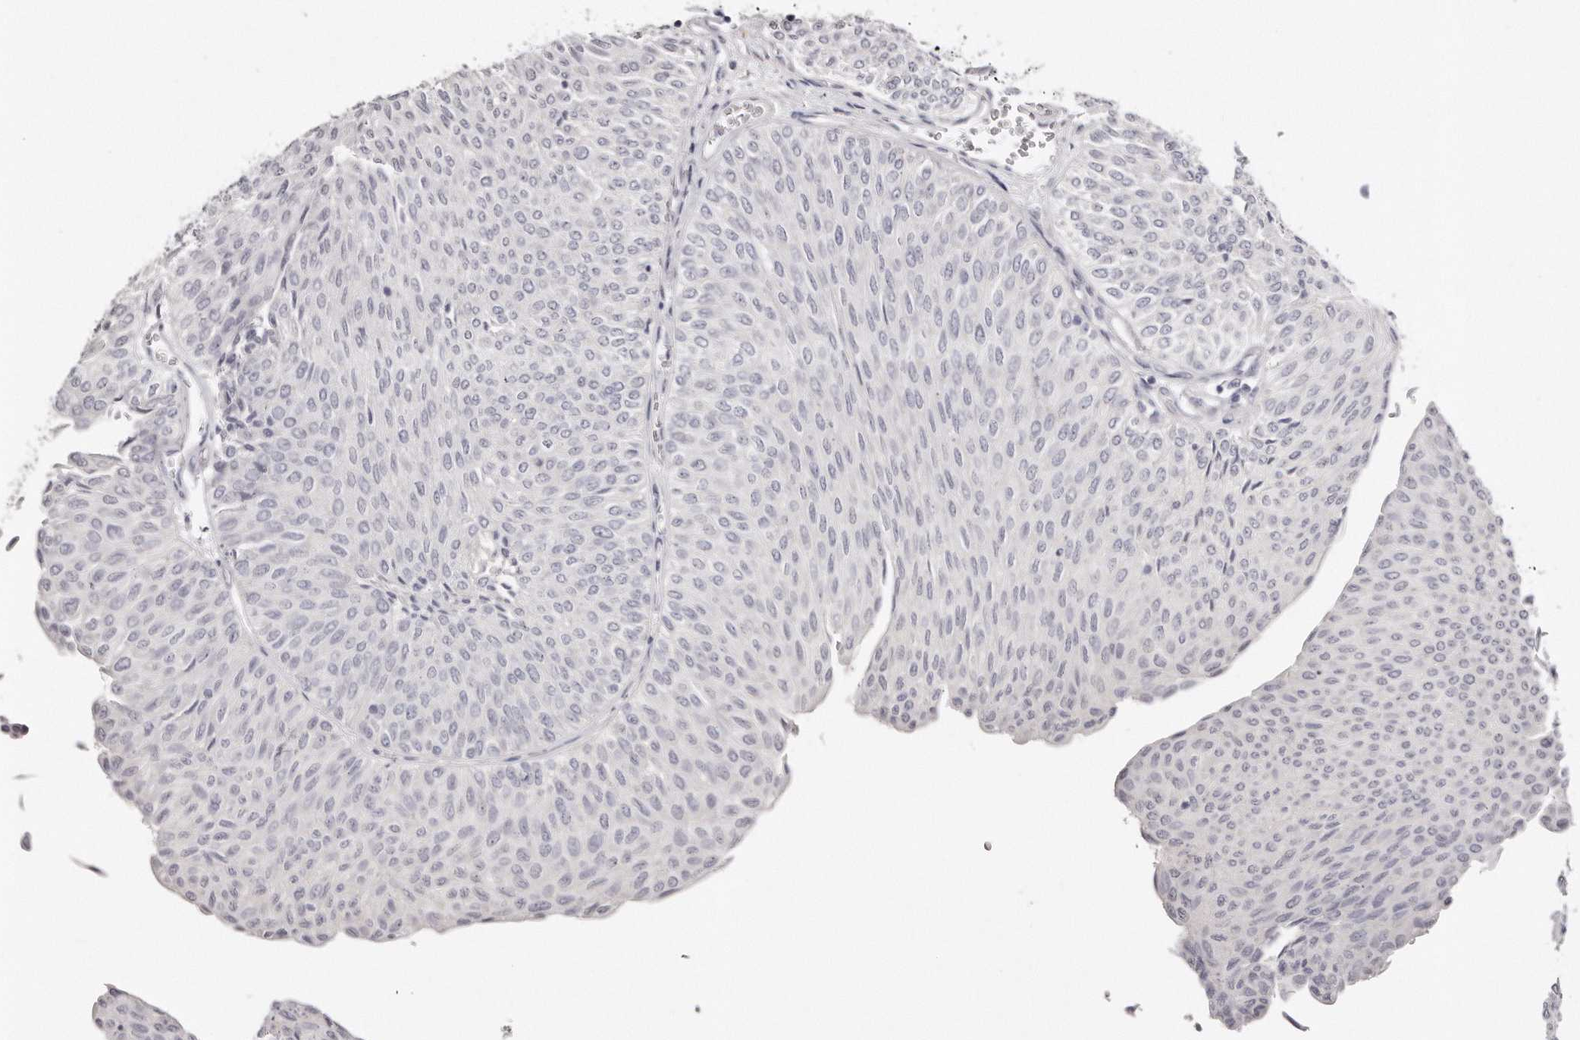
{"staining": {"intensity": "negative", "quantity": "none", "location": "none"}, "tissue": "urothelial cancer", "cell_type": "Tumor cells", "image_type": "cancer", "snomed": [{"axis": "morphology", "description": "Urothelial carcinoma, Low grade"}, {"axis": "topography", "description": "Urinary bladder"}], "caption": "IHC histopathology image of neoplastic tissue: urothelial carcinoma (low-grade) stained with DAB exhibits no significant protein expression in tumor cells.", "gene": "AKNAD1", "patient": {"sex": "male", "age": 78}}